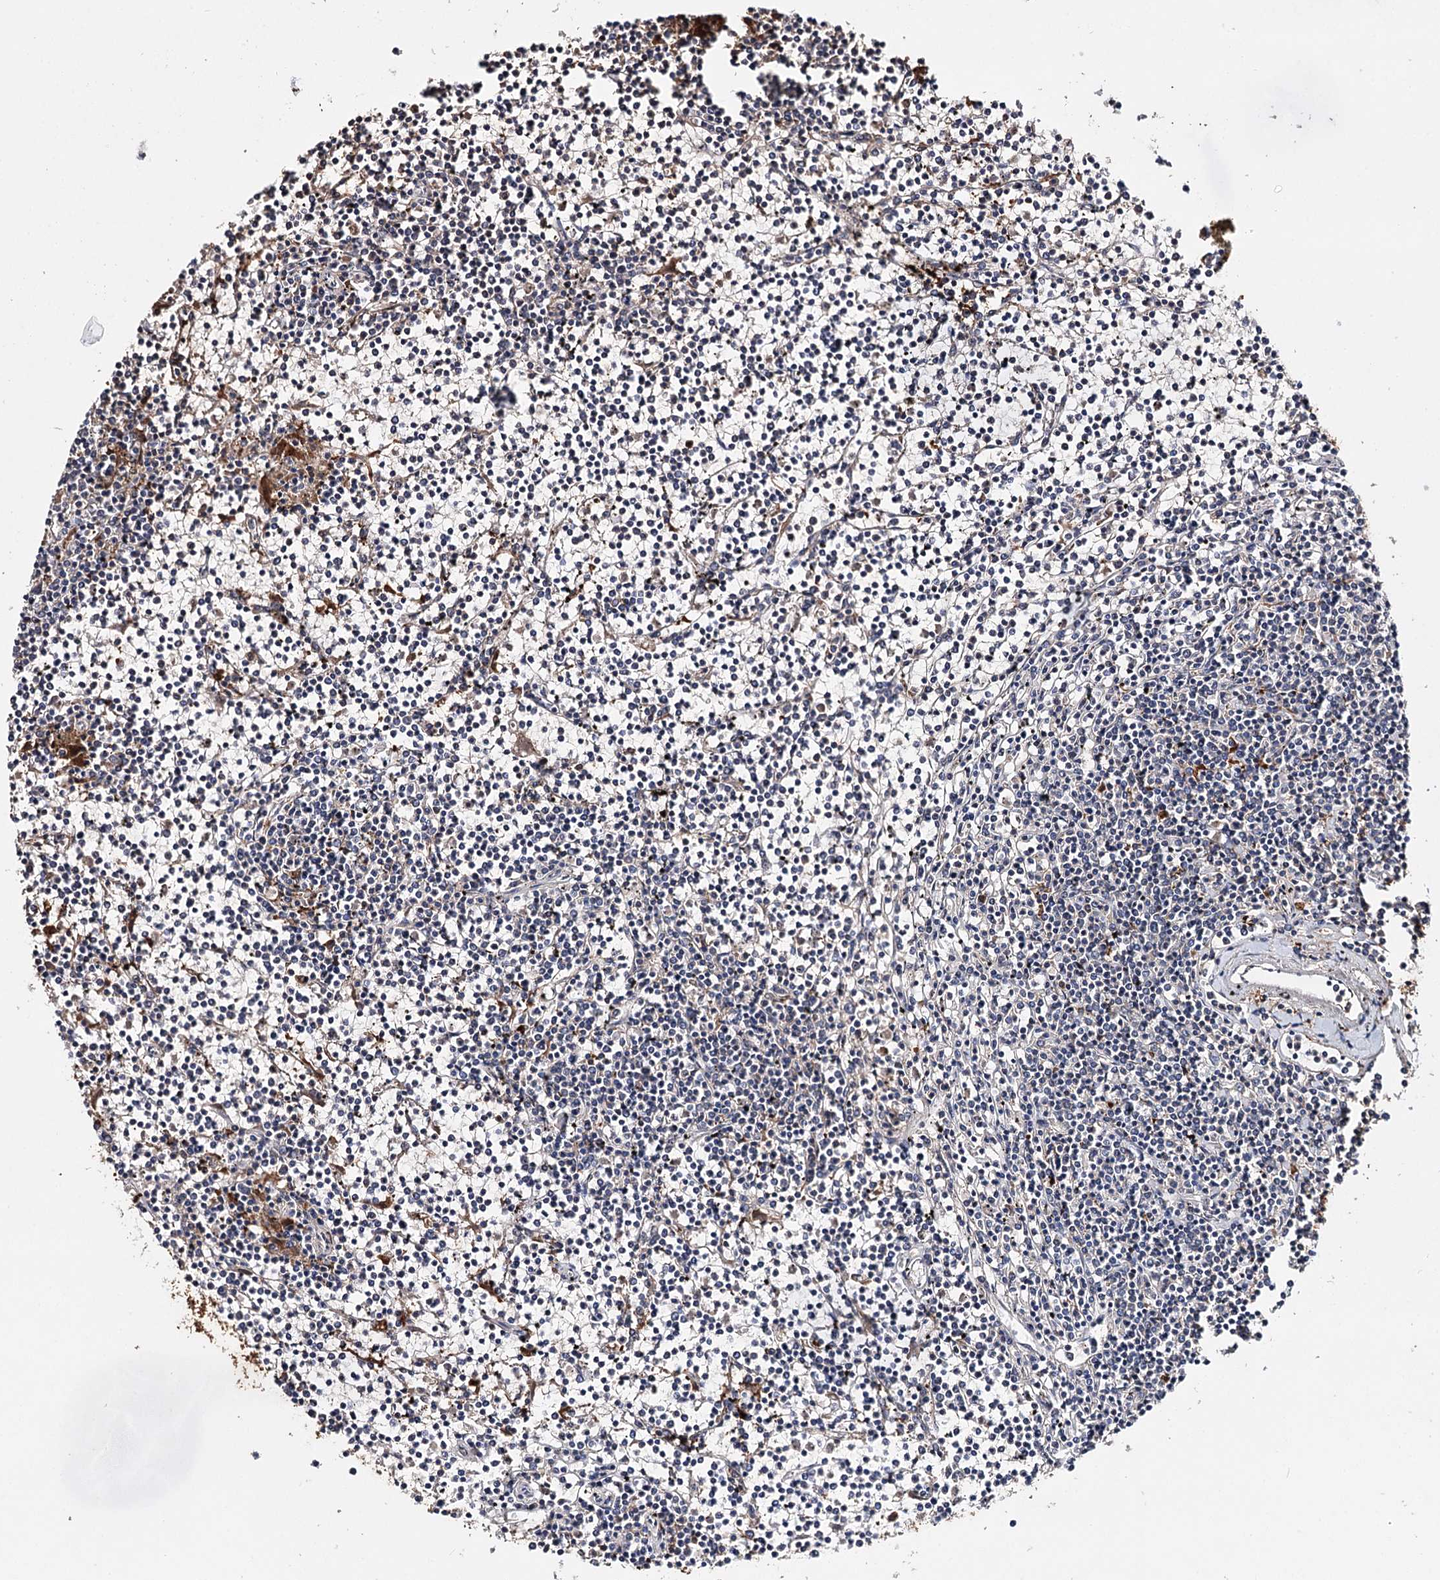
{"staining": {"intensity": "negative", "quantity": "none", "location": "none"}, "tissue": "lymphoma", "cell_type": "Tumor cells", "image_type": "cancer", "snomed": [{"axis": "morphology", "description": "Malignant lymphoma, non-Hodgkin's type, Low grade"}, {"axis": "topography", "description": "Spleen"}], "caption": "Immunohistochemical staining of lymphoma demonstrates no significant staining in tumor cells.", "gene": "CFAP46", "patient": {"sex": "female", "age": 19}}